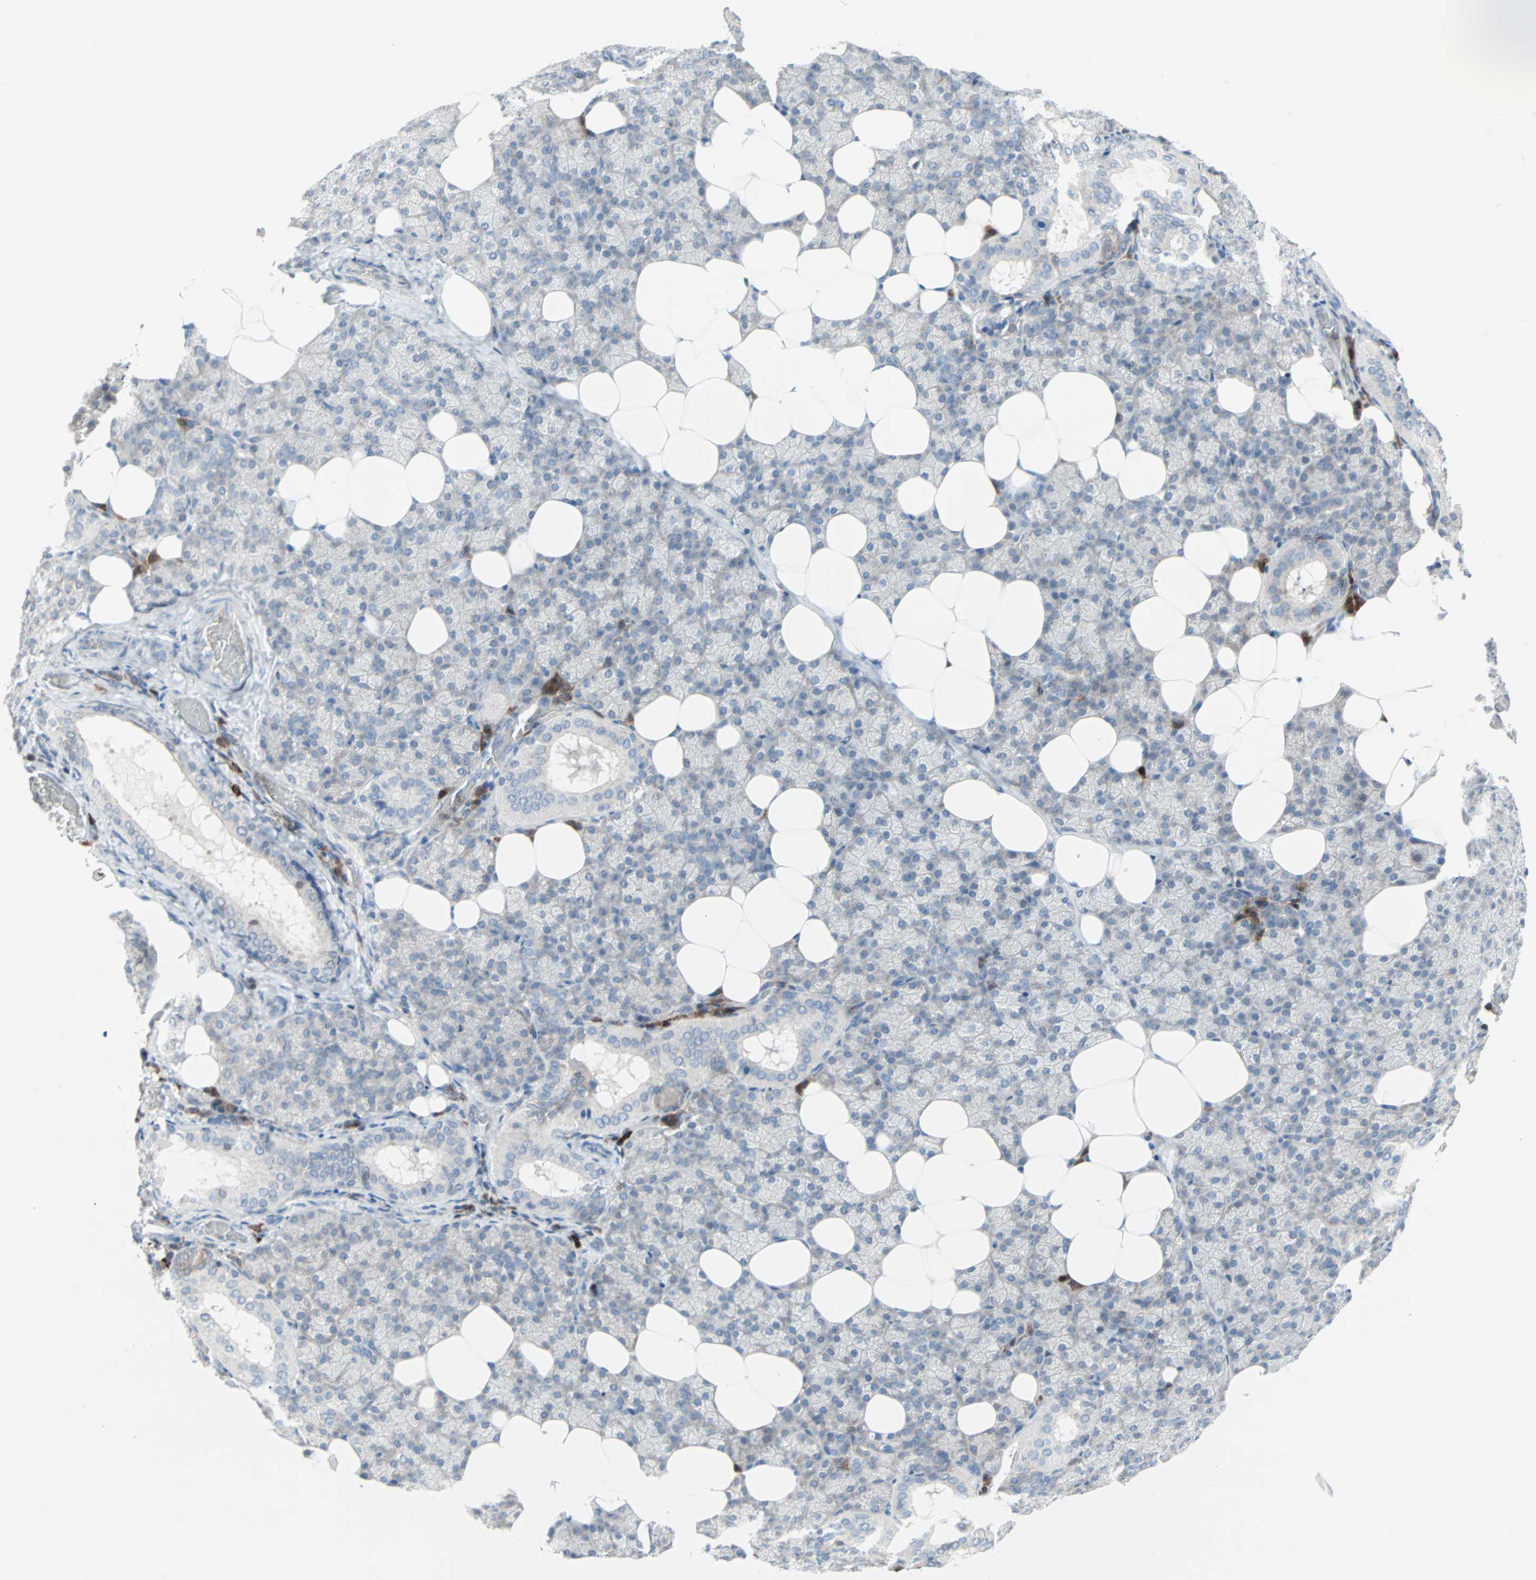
{"staining": {"intensity": "negative", "quantity": "none", "location": "none"}, "tissue": "salivary gland", "cell_type": "Glandular cells", "image_type": "normal", "snomed": [{"axis": "morphology", "description": "Normal tissue, NOS"}, {"axis": "topography", "description": "Lymph node"}, {"axis": "topography", "description": "Salivary gland"}], "caption": "Human salivary gland stained for a protein using immunohistochemistry exhibits no positivity in glandular cells.", "gene": "CASP3", "patient": {"sex": "male", "age": 8}}